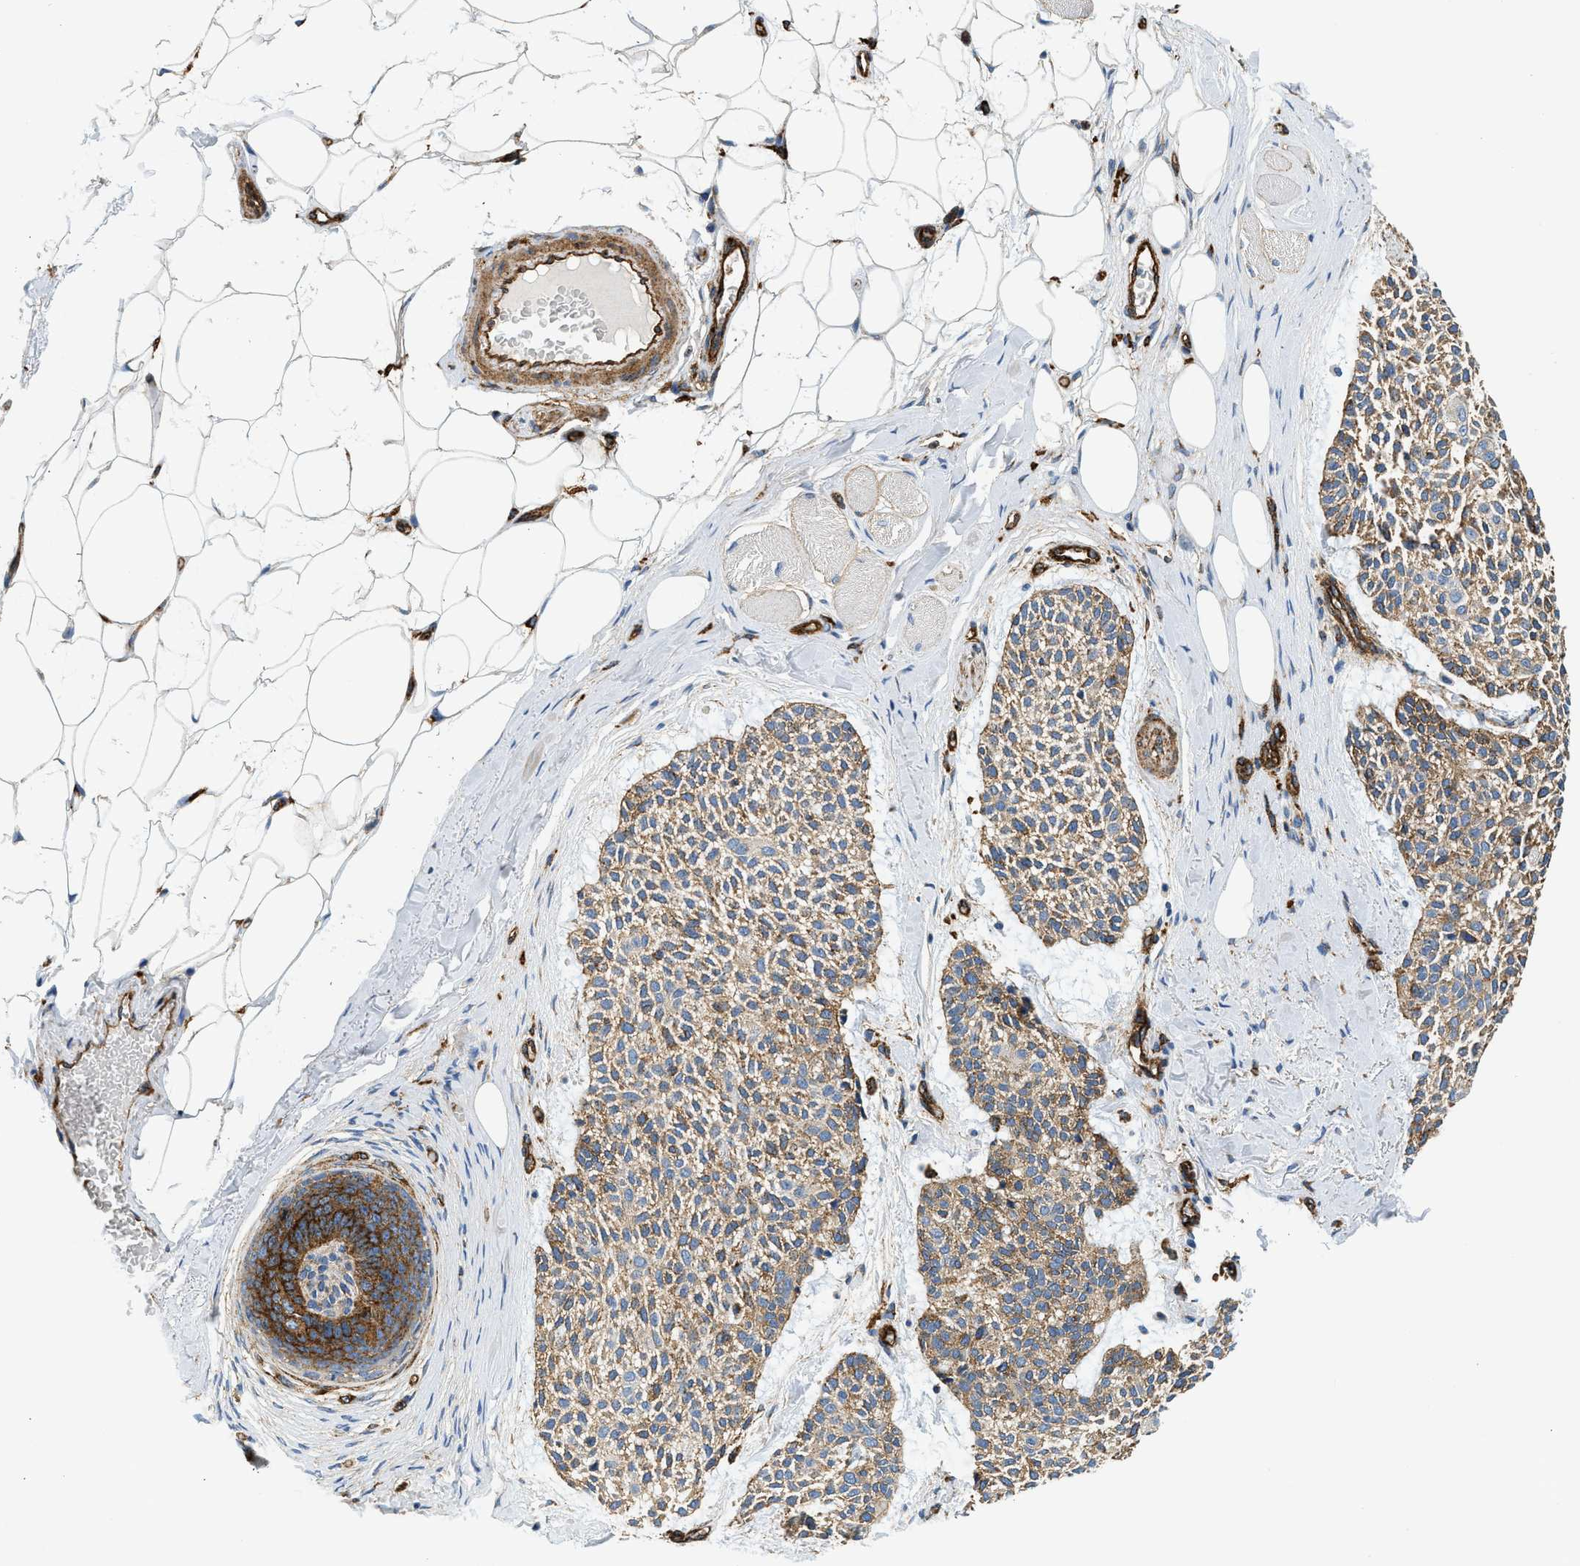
{"staining": {"intensity": "moderate", "quantity": "25%-75%", "location": "cytoplasmic/membranous"}, "tissue": "skin cancer", "cell_type": "Tumor cells", "image_type": "cancer", "snomed": [{"axis": "morphology", "description": "Normal tissue, NOS"}, {"axis": "morphology", "description": "Basal cell carcinoma"}, {"axis": "topography", "description": "Skin"}], "caption": "Immunohistochemical staining of human skin basal cell carcinoma exhibits medium levels of moderate cytoplasmic/membranous expression in approximately 25%-75% of tumor cells. (DAB (3,3'-diaminobenzidine) IHC, brown staining for protein, blue staining for nuclei).", "gene": "HIP1", "patient": {"sex": "female", "age": 70}}